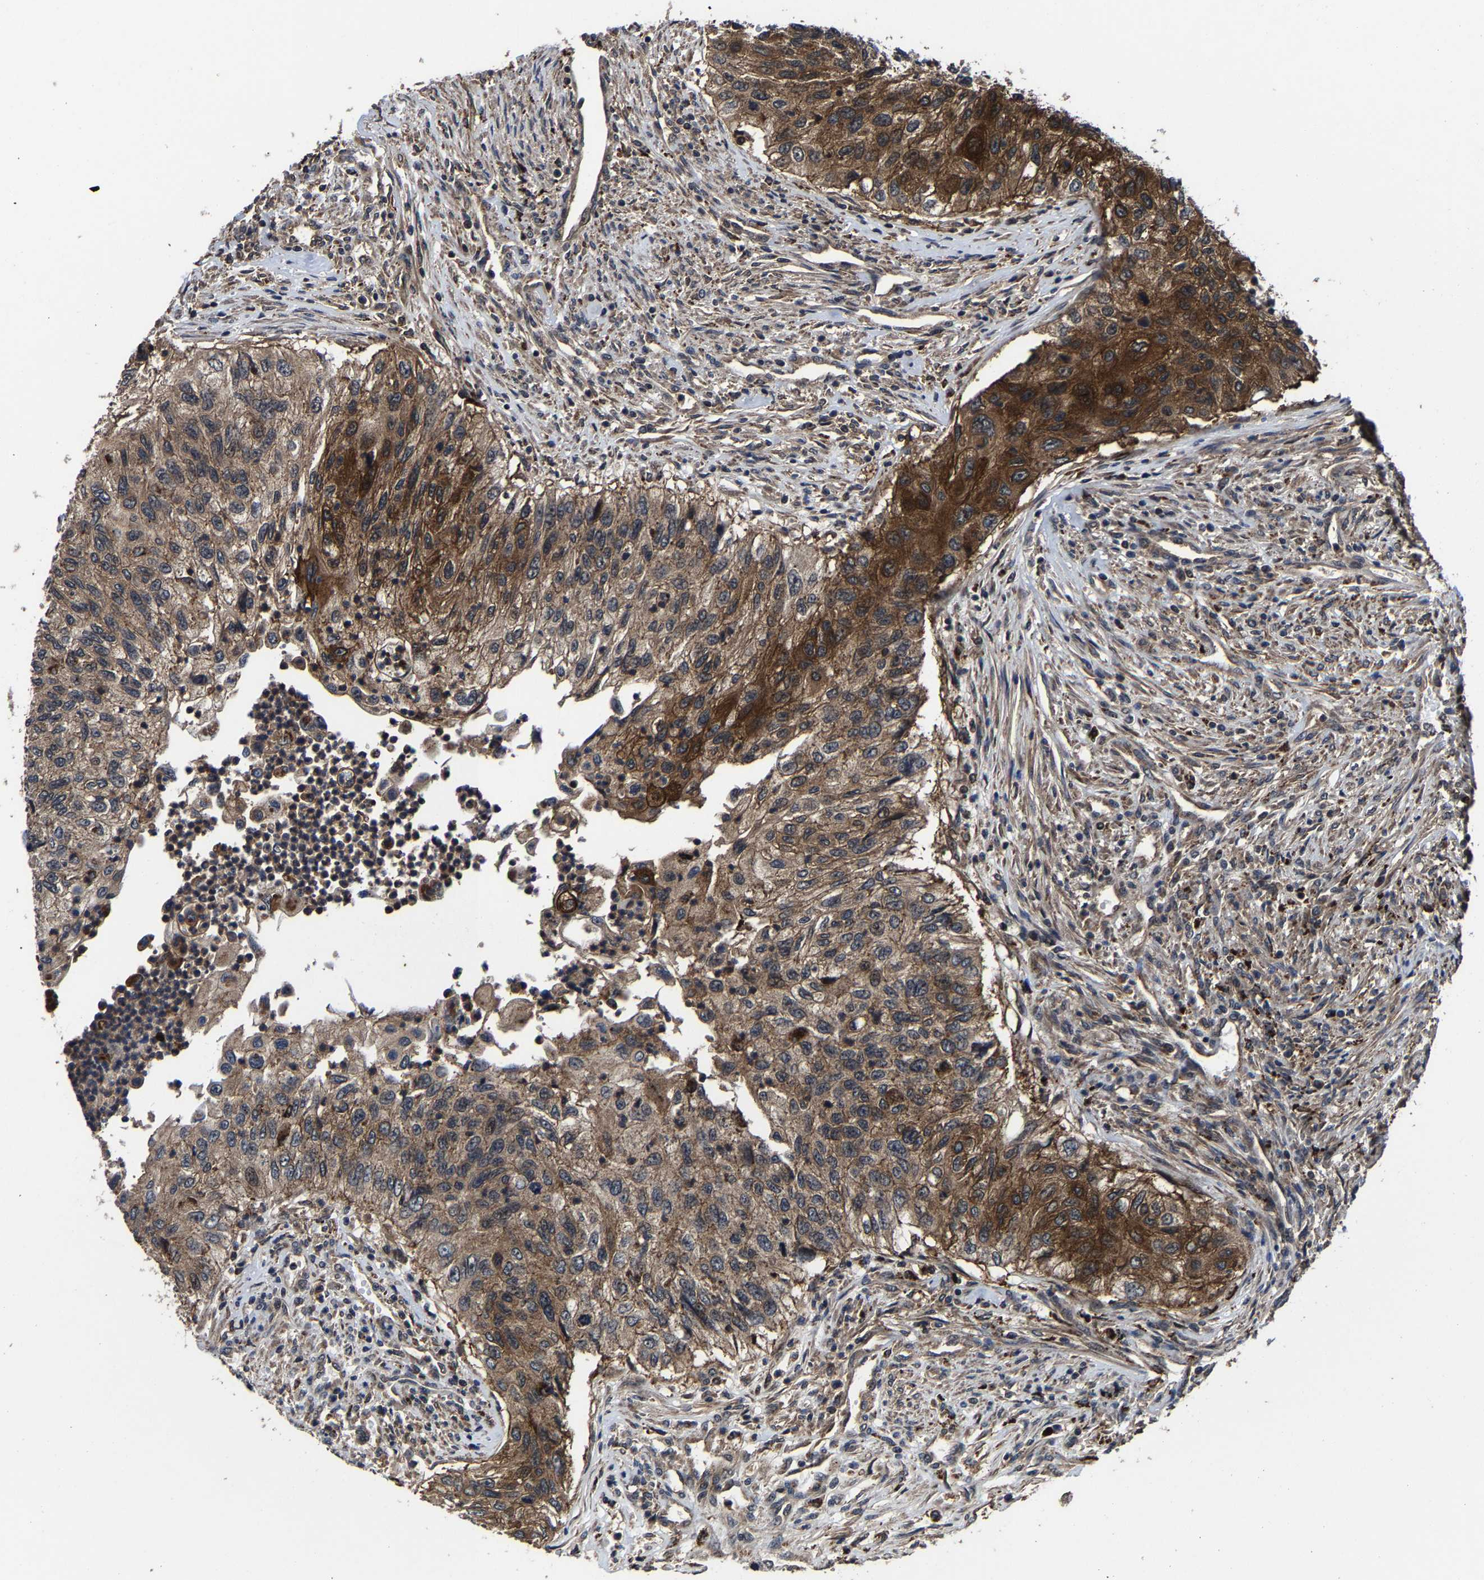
{"staining": {"intensity": "strong", "quantity": ">75%", "location": "cytoplasmic/membranous"}, "tissue": "urothelial cancer", "cell_type": "Tumor cells", "image_type": "cancer", "snomed": [{"axis": "morphology", "description": "Urothelial carcinoma, High grade"}, {"axis": "topography", "description": "Urinary bladder"}], "caption": "IHC of human urothelial cancer displays high levels of strong cytoplasmic/membranous positivity in about >75% of tumor cells.", "gene": "ZCCHC7", "patient": {"sex": "female", "age": 60}}